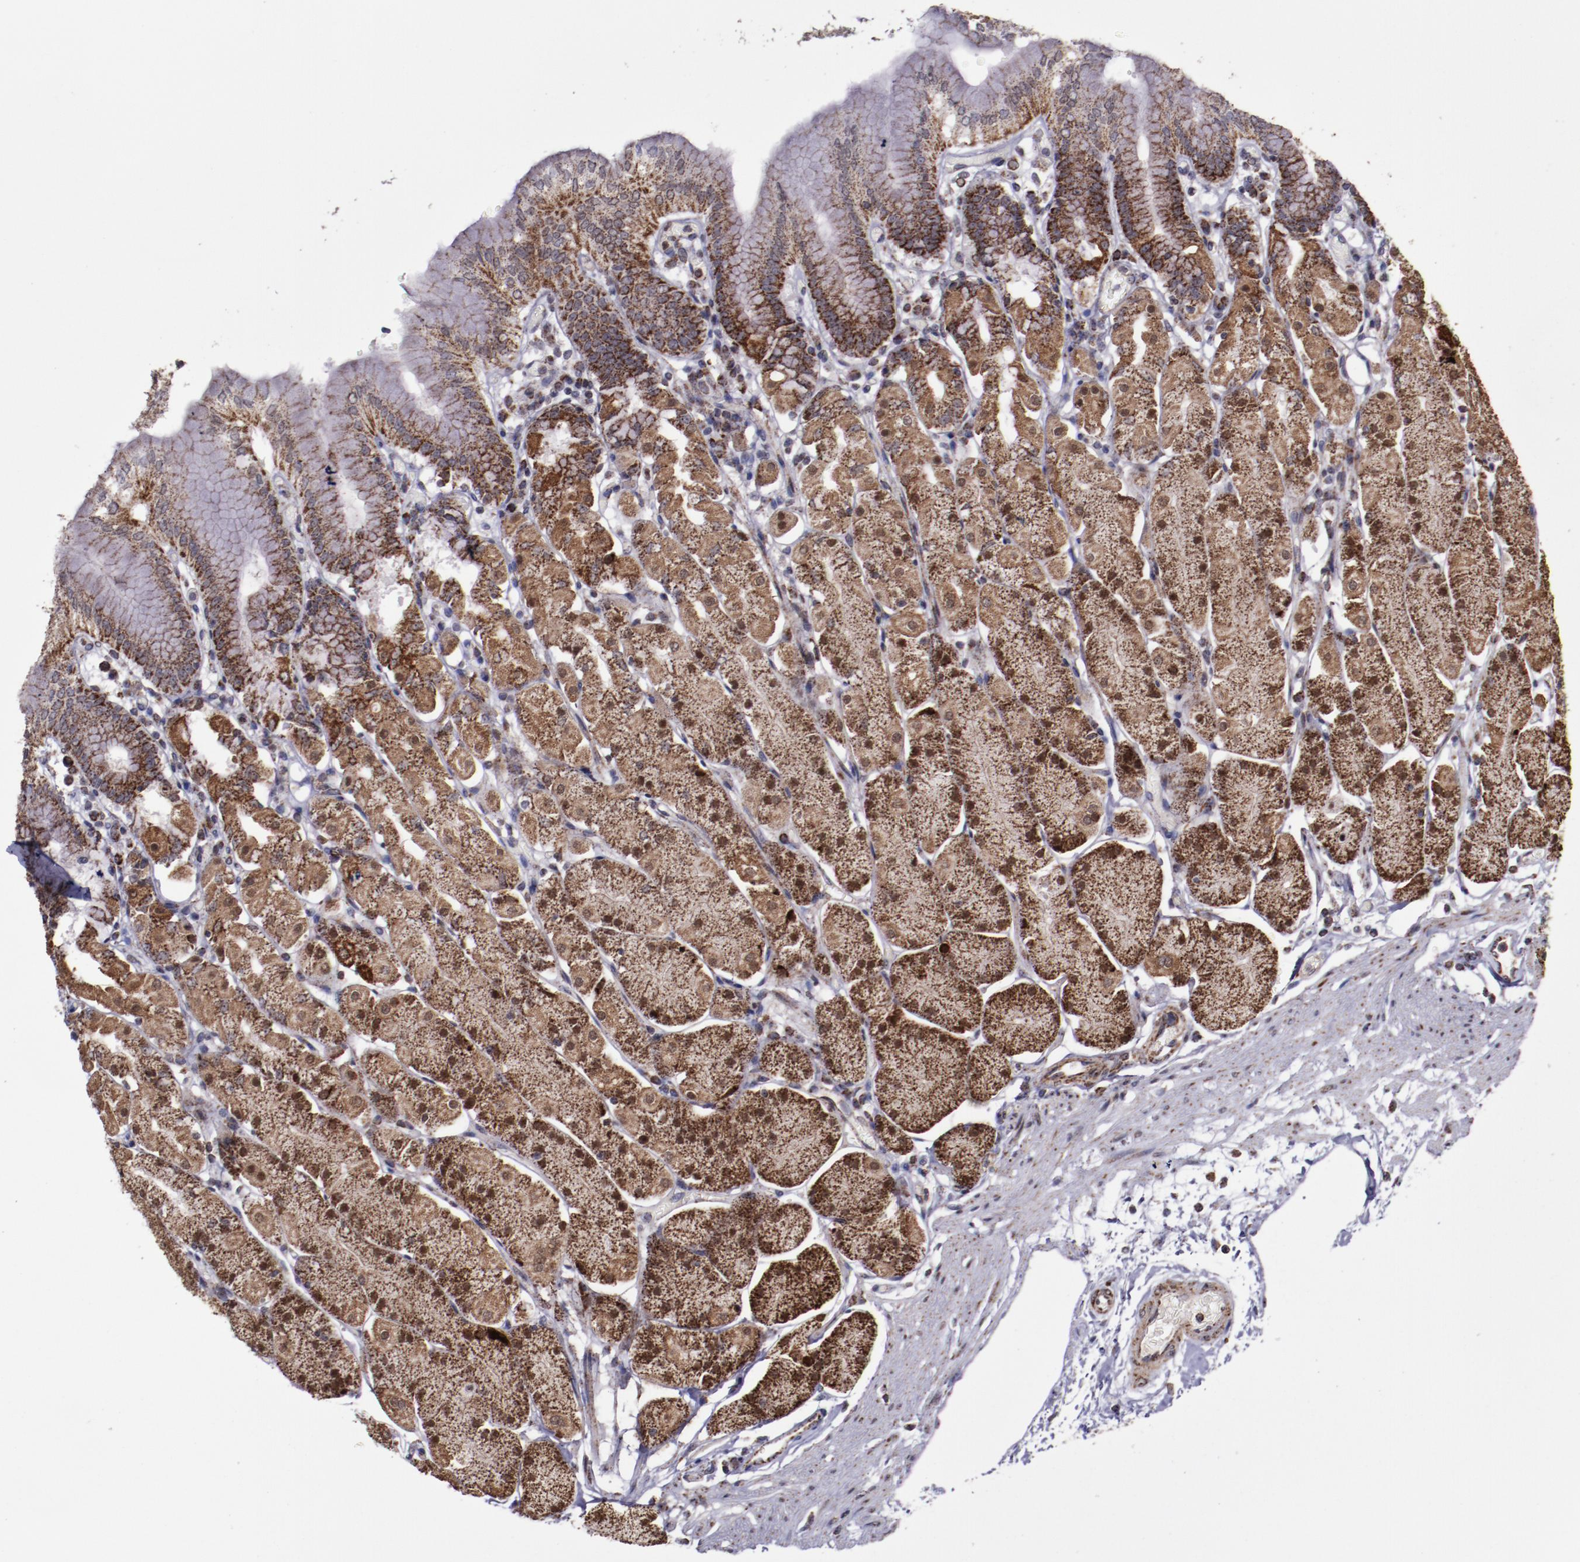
{"staining": {"intensity": "strong", "quantity": ">75%", "location": "cytoplasmic/membranous,nuclear"}, "tissue": "stomach", "cell_type": "Glandular cells", "image_type": "normal", "snomed": [{"axis": "morphology", "description": "Normal tissue, NOS"}, {"axis": "topography", "description": "Stomach, upper"}, {"axis": "topography", "description": "Stomach"}], "caption": "This micrograph reveals IHC staining of benign human stomach, with high strong cytoplasmic/membranous,nuclear expression in approximately >75% of glandular cells.", "gene": "LONP1", "patient": {"sex": "male", "age": 76}}